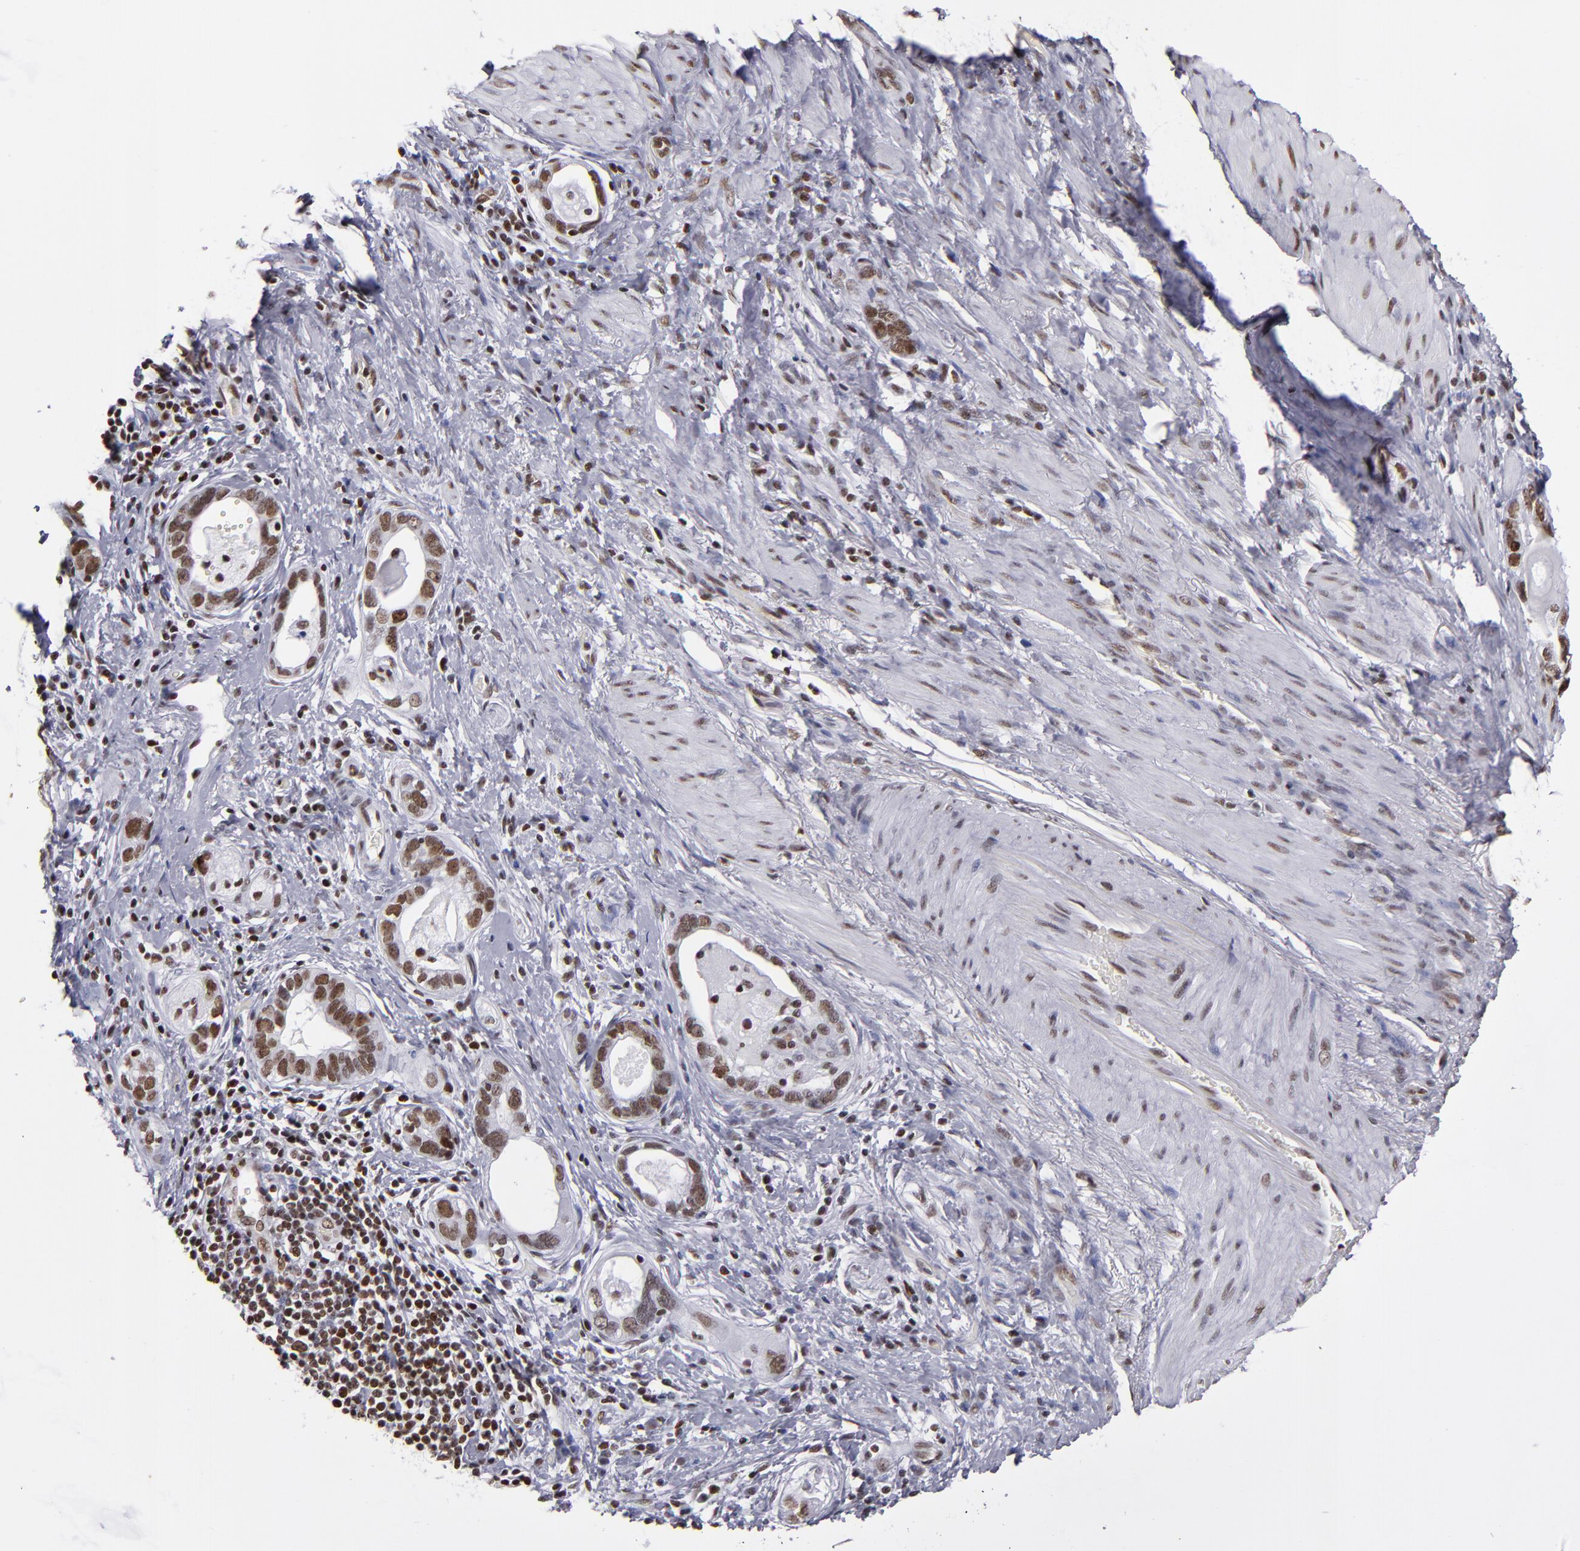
{"staining": {"intensity": "moderate", "quantity": ">75%", "location": "nuclear"}, "tissue": "stomach cancer", "cell_type": "Tumor cells", "image_type": "cancer", "snomed": [{"axis": "morphology", "description": "Adenocarcinoma, NOS"}, {"axis": "topography", "description": "Stomach, lower"}], "caption": "Stomach cancer stained for a protein (brown) displays moderate nuclear positive staining in approximately >75% of tumor cells.", "gene": "TERF2", "patient": {"sex": "female", "age": 93}}